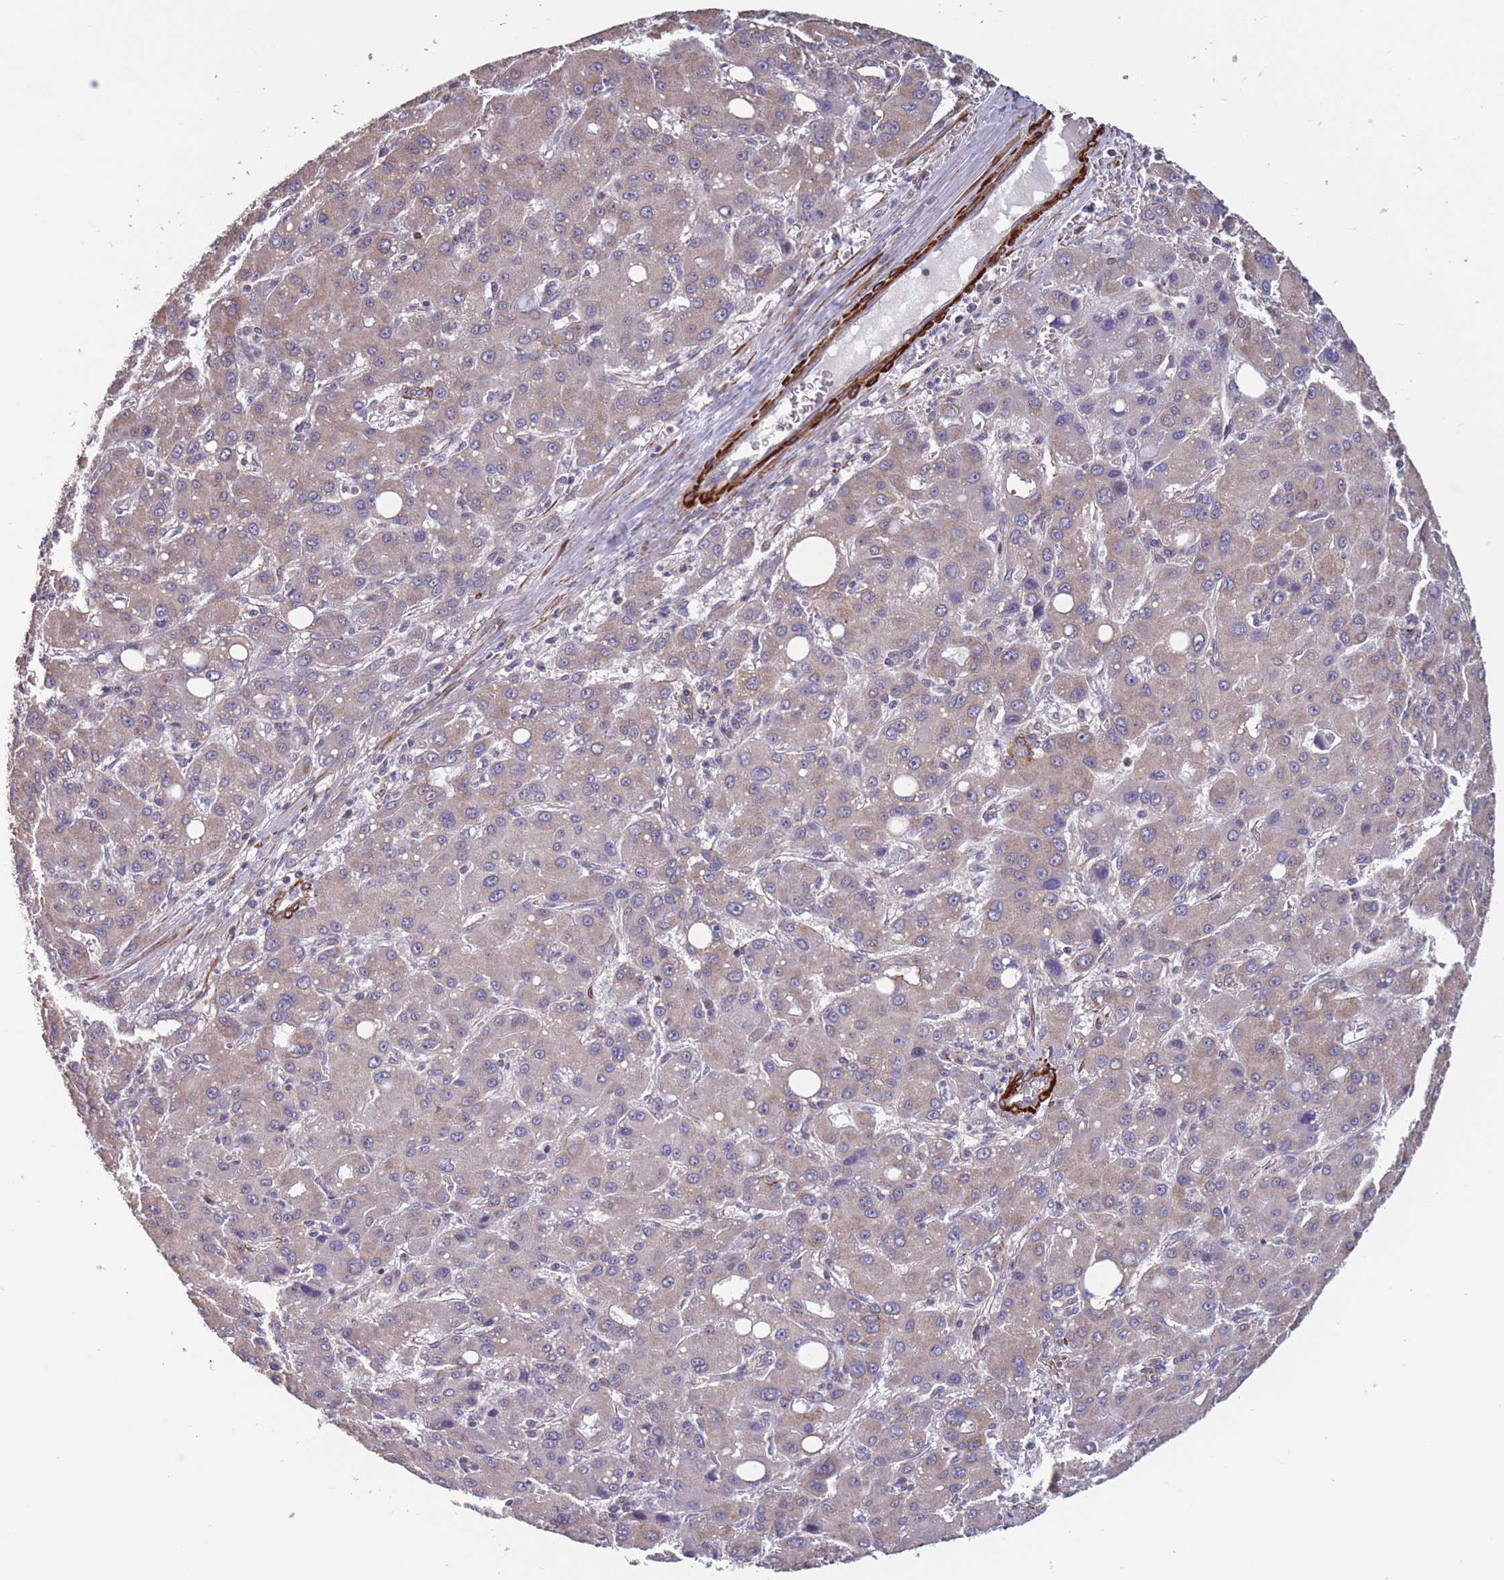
{"staining": {"intensity": "weak", "quantity": ">75%", "location": "cytoplasmic/membranous"}, "tissue": "liver cancer", "cell_type": "Tumor cells", "image_type": "cancer", "snomed": [{"axis": "morphology", "description": "Carcinoma, Hepatocellular, NOS"}, {"axis": "topography", "description": "Liver"}], "caption": "Tumor cells demonstrate low levels of weak cytoplasmic/membranous staining in about >75% of cells in liver cancer (hepatocellular carcinoma). Immunohistochemistry stains the protein of interest in brown and the nuclei are stained blue.", "gene": "TOMM40L", "patient": {"sex": "male", "age": 55}}